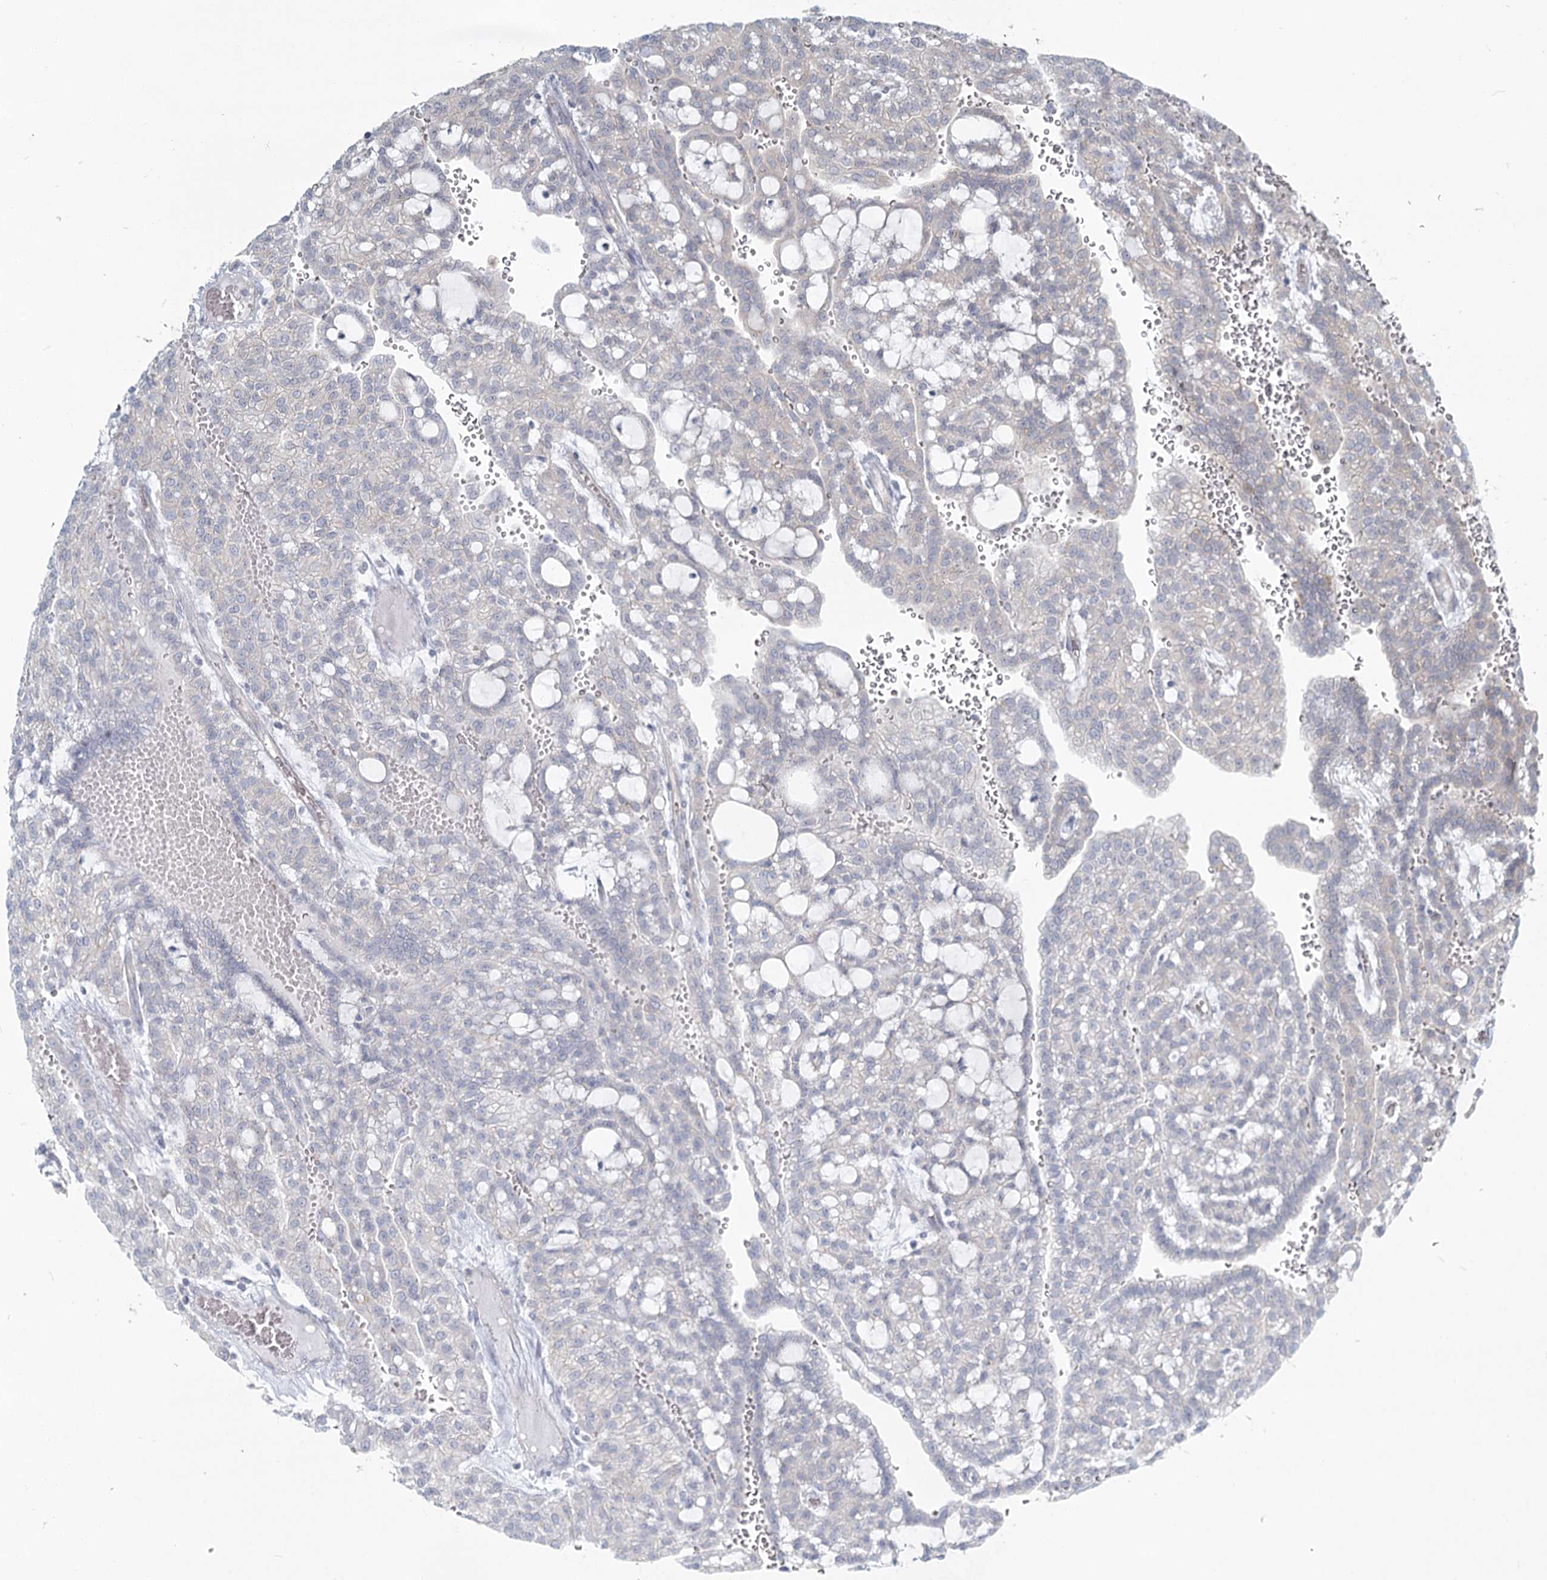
{"staining": {"intensity": "negative", "quantity": "none", "location": "none"}, "tissue": "renal cancer", "cell_type": "Tumor cells", "image_type": "cancer", "snomed": [{"axis": "morphology", "description": "Adenocarcinoma, NOS"}, {"axis": "topography", "description": "Kidney"}], "caption": "Renal cancer (adenocarcinoma) was stained to show a protein in brown. There is no significant expression in tumor cells. (DAB (3,3'-diaminobenzidine) immunohistochemistry visualized using brightfield microscopy, high magnification).", "gene": "SPINK13", "patient": {"sex": "male", "age": 63}}